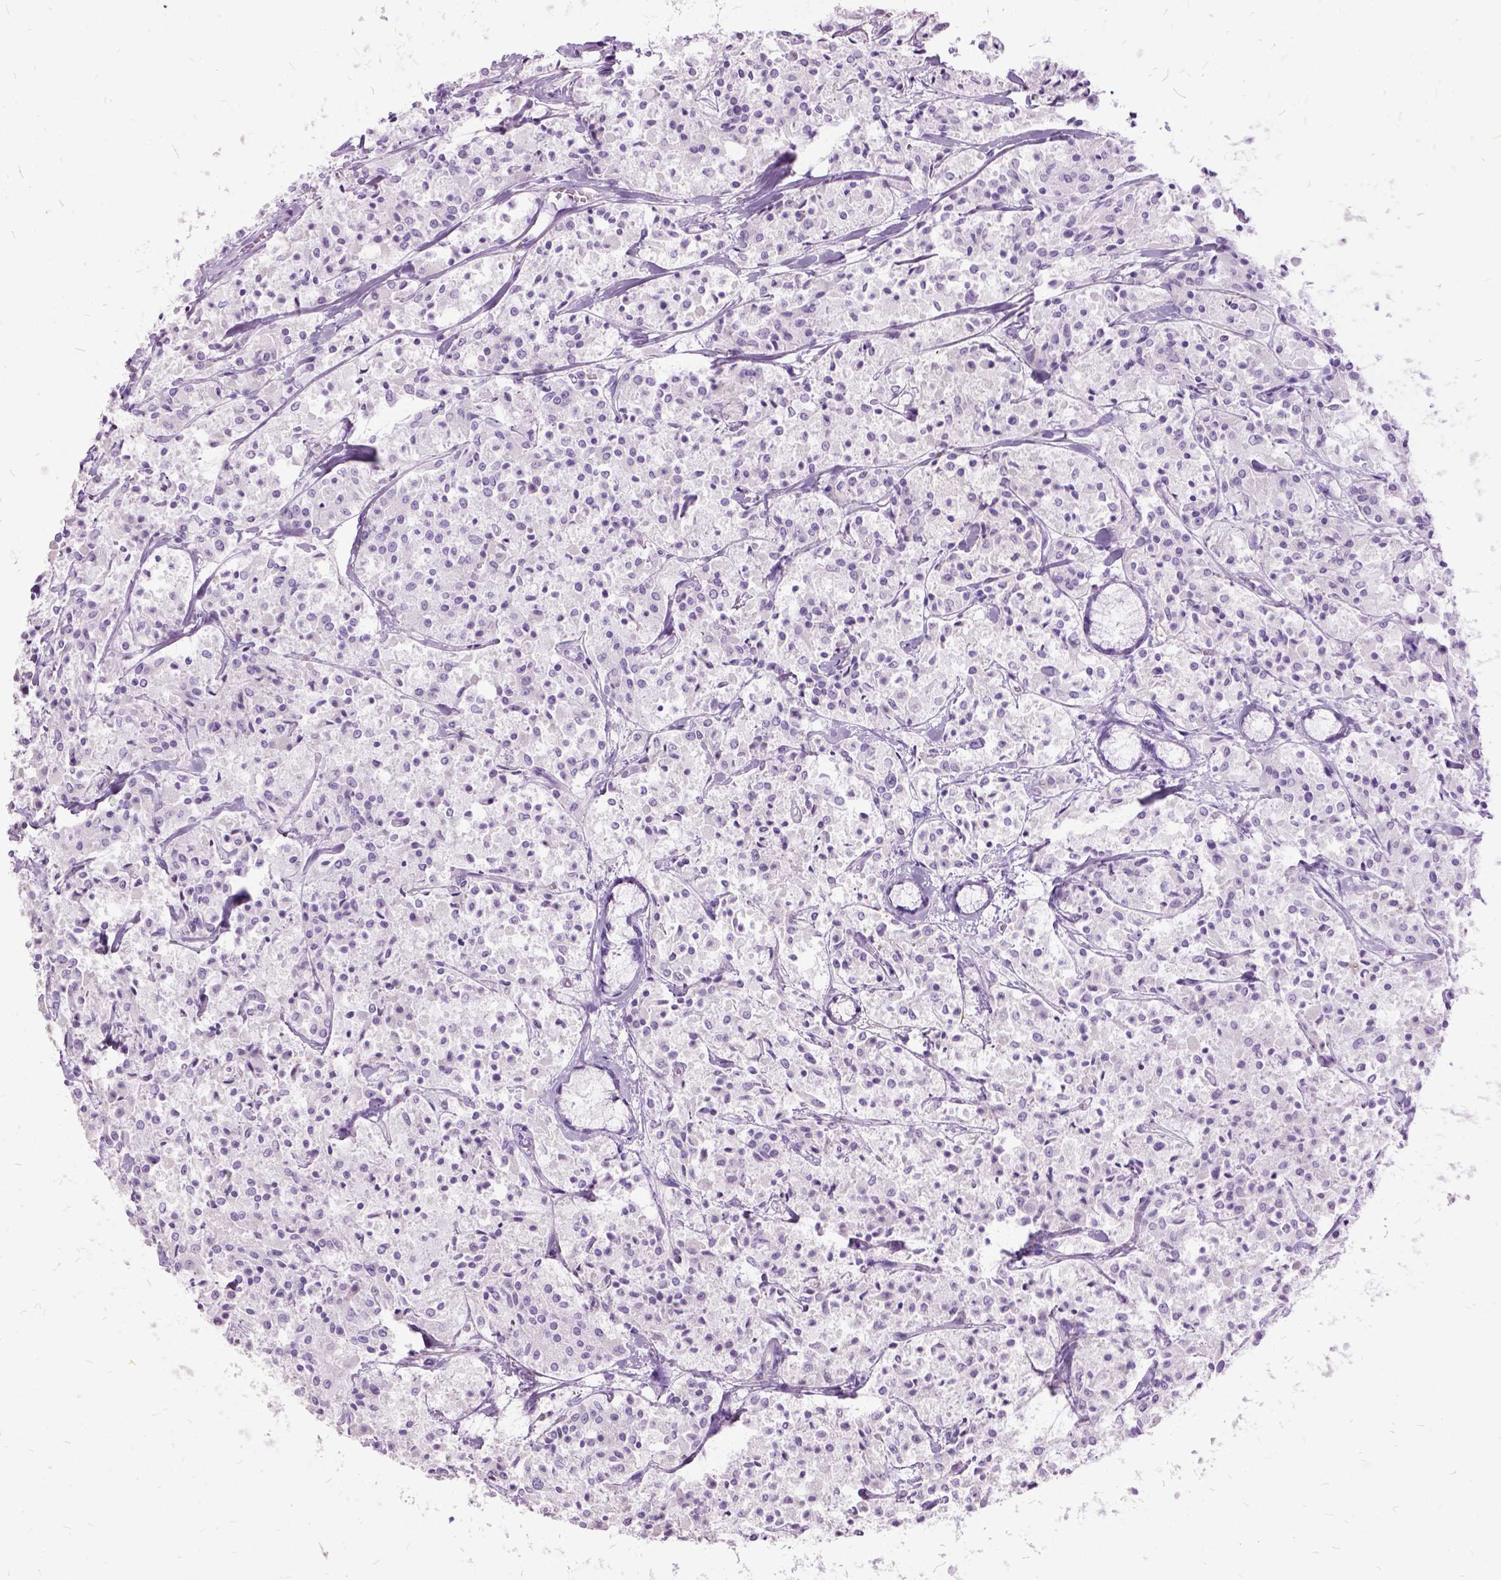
{"staining": {"intensity": "negative", "quantity": "none", "location": "none"}, "tissue": "carcinoid", "cell_type": "Tumor cells", "image_type": "cancer", "snomed": [{"axis": "morphology", "description": "Carcinoid, malignant, NOS"}, {"axis": "topography", "description": "Lung"}], "caption": "This is a histopathology image of immunohistochemistry staining of carcinoid (malignant), which shows no staining in tumor cells.", "gene": "MME", "patient": {"sex": "male", "age": 71}}